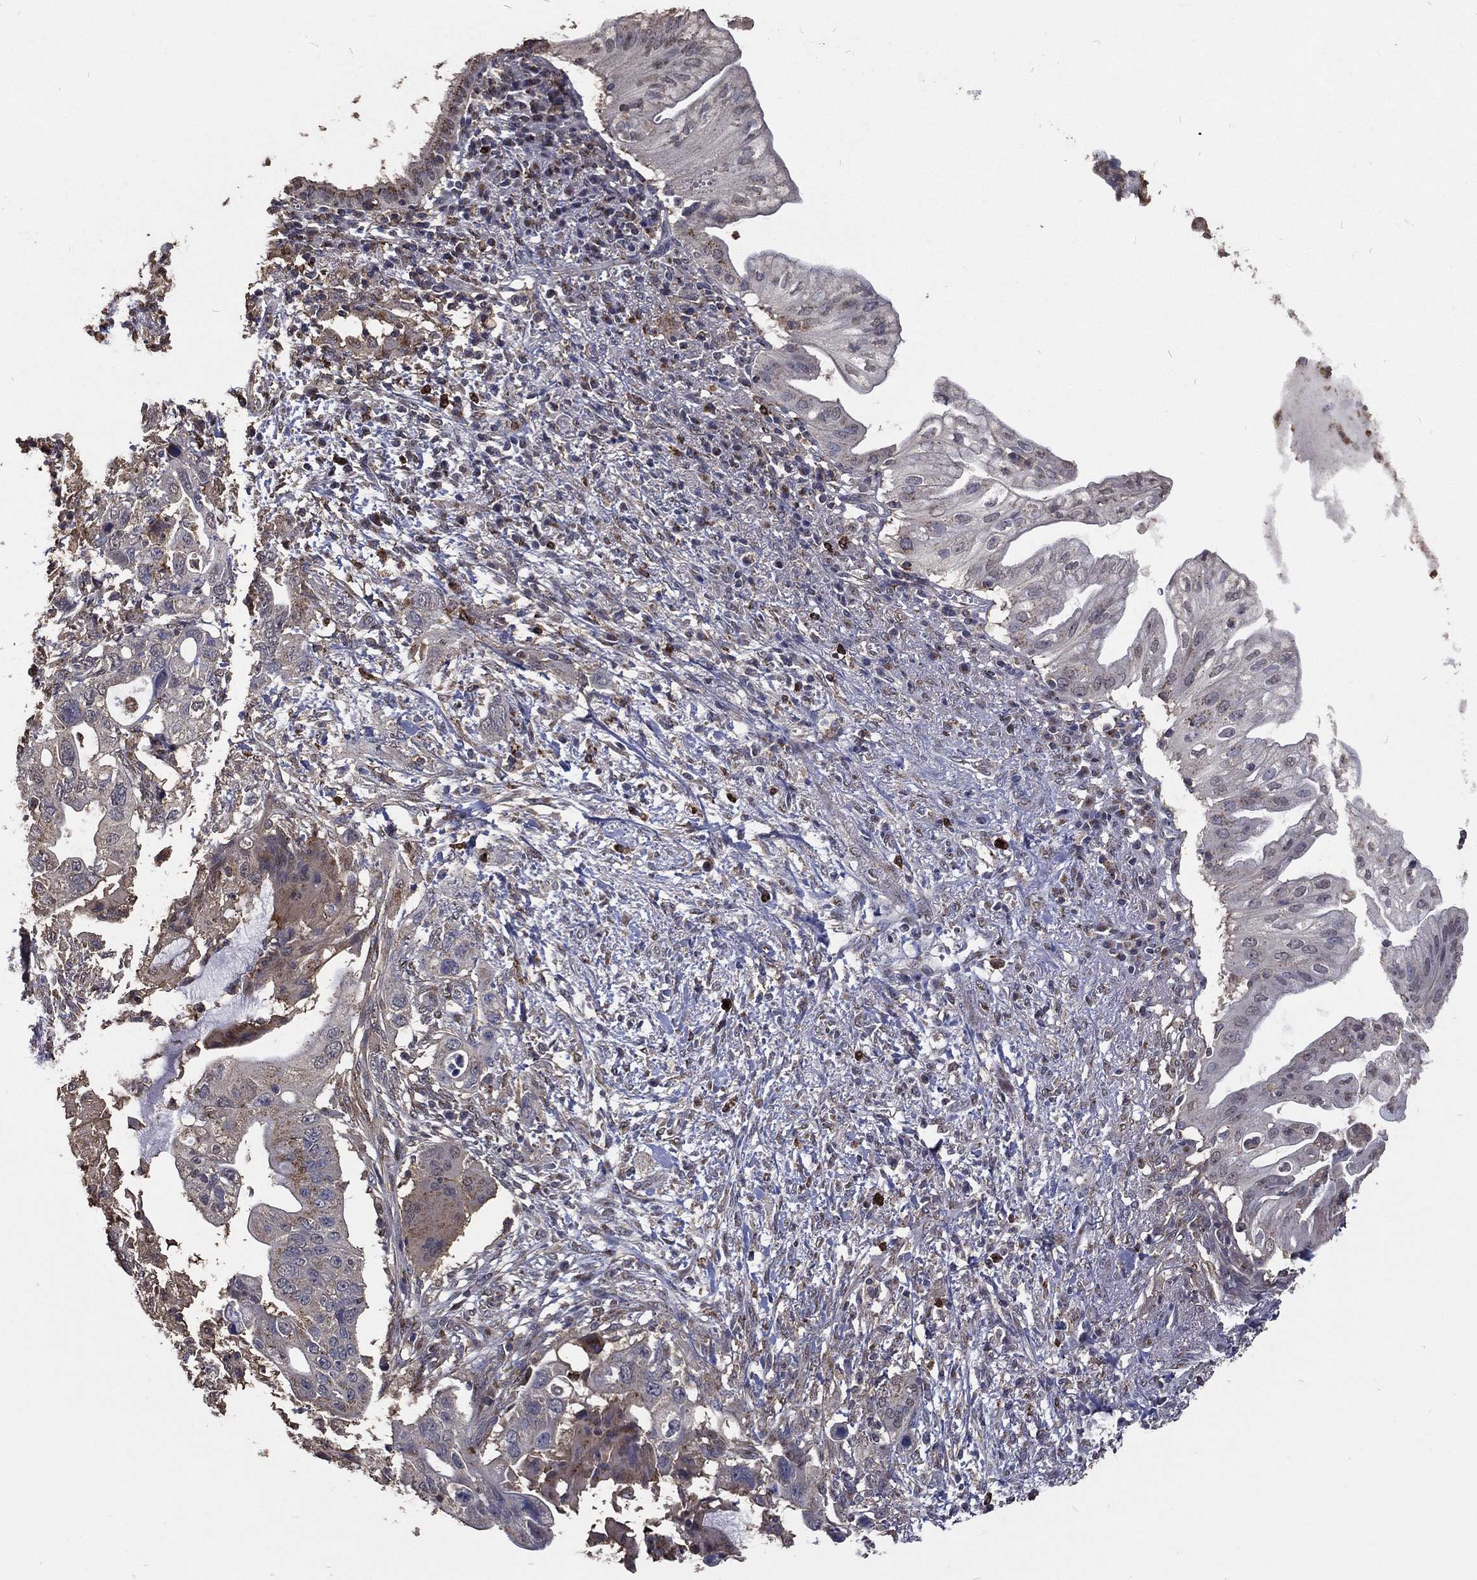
{"staining": {"intensity": "weak", "quantity": "<25%", "location": "cytoplasmic/membranous"}, "tissue": "pancreatic cancer", "cell_type": "Tumor cells", "image_type": "cancer", "snomed": [{"axis": "morphology", "description": "Adenocarcinoma, NOS"}, {"axis": "topography", "description": "Pancreas"}], "caption": "DAB (3,3'-diaminobenzidine) immunohistochemical staining of human adenocarcinoma (pancreatic) shows no significant staining in tumor cells.", "gene": "GPR183", "patient": {"sex": "female", "age": 72}}